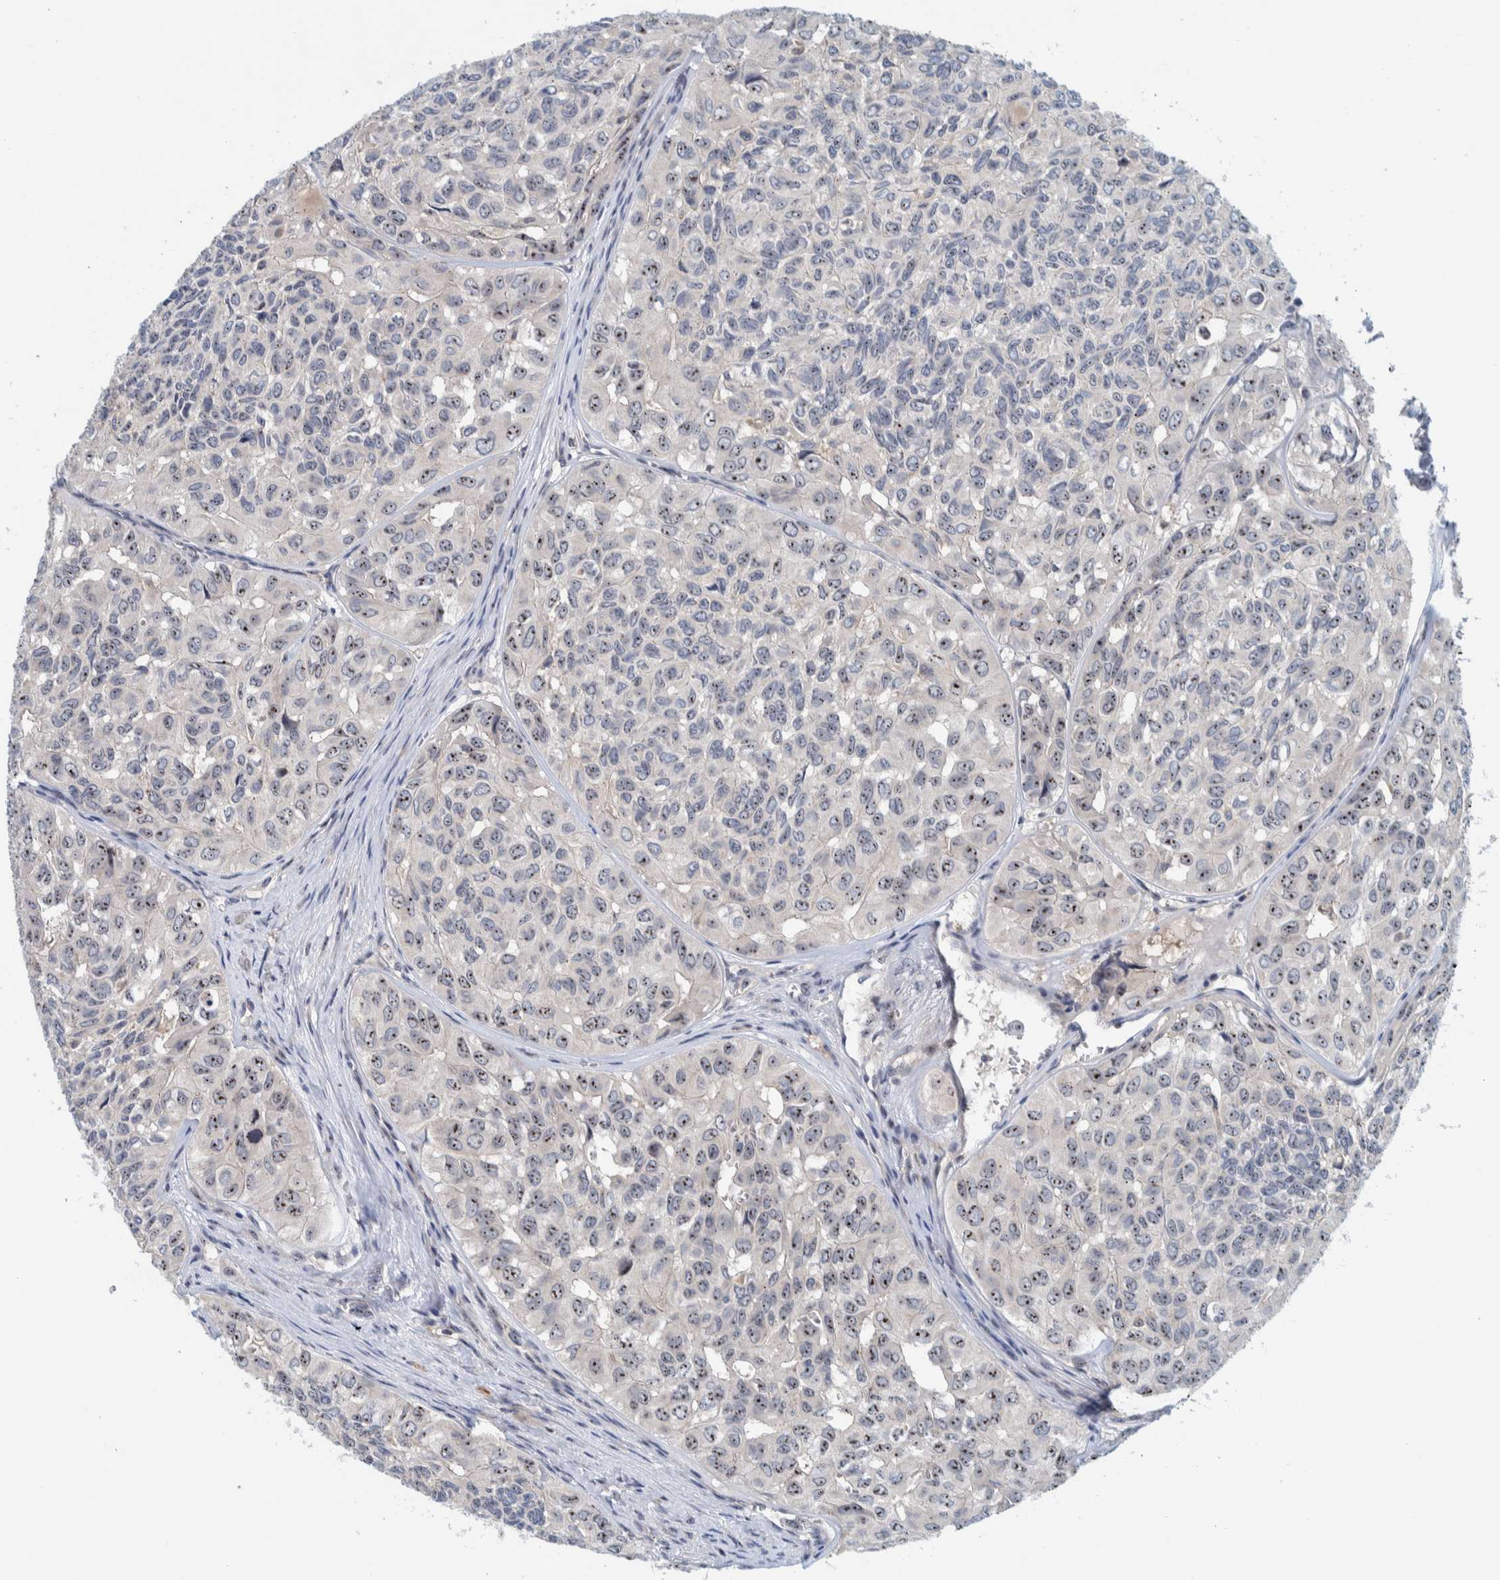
{"staining": {"intensity": "moderate", "quantity": ">75%", "location": "nuclear"}, "tissue": "head and neck cancer", "cell_type": "Tumor cells", "image_type": "cancer", "snomed": [{"axis": "morphology", "description": "Adenocarcinoma, NOS"}, {"axis": "topography", "description": "Salivary gland, NOS"}, {"axis": "topography", "description": "Head-Neck"}], "caption": "Brown immunohistochemical staining in head and neck cancer (adenocarcinoma) exhibits moderate nuclear positivity in approximately >75% of tumor cells.", "gene": "NOL11", "patient": {"sex": "female", "age": 76}}